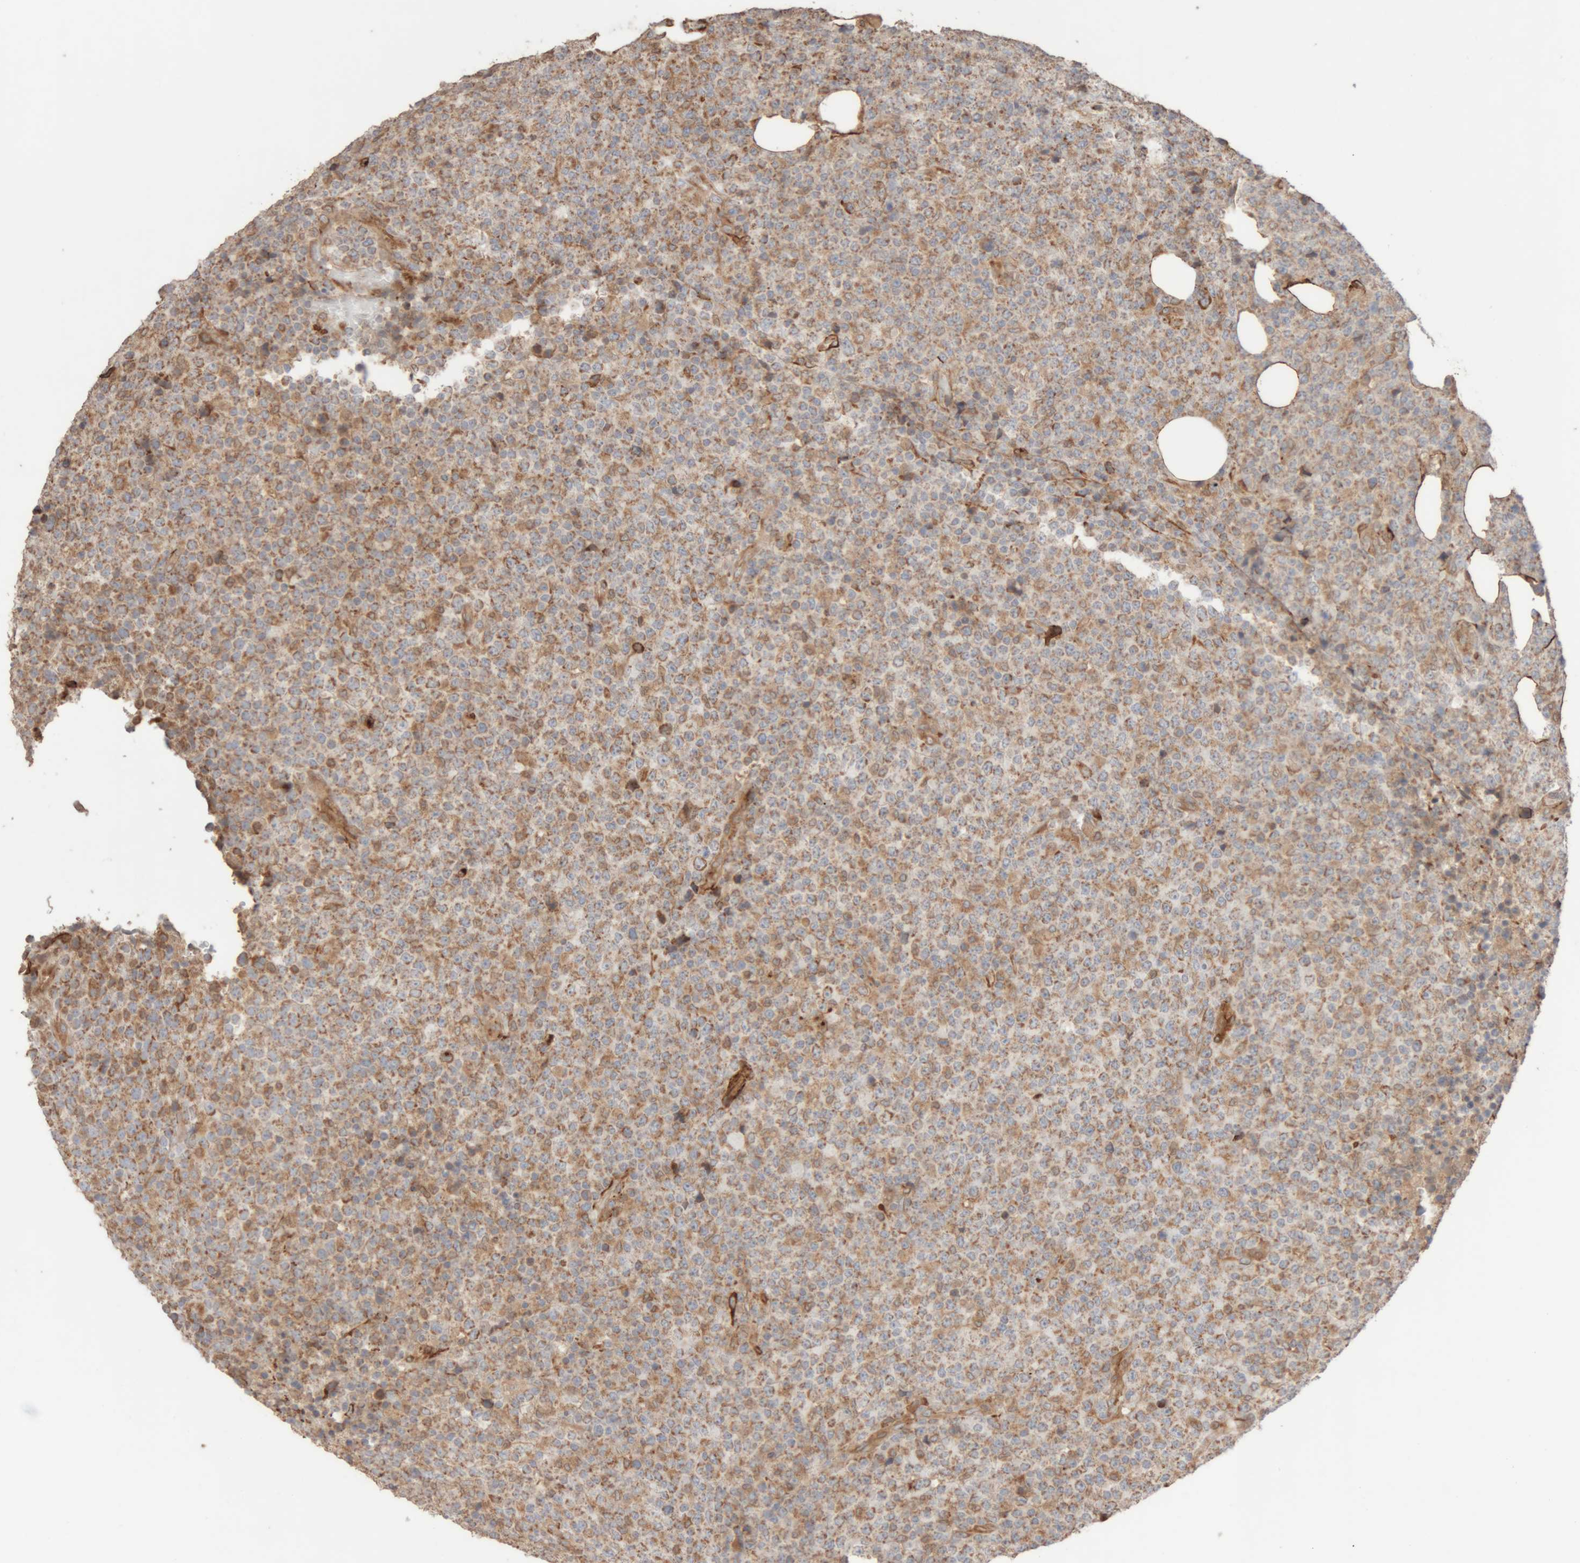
{"staining": {"intensity": "moderate", "quantity": ">75%", "location": "cytoplasmic/membranous"}, "tissue": "lymphoma", "cell_type": "Tumor cells", "image_type": "cancer", "snomed": [{"axis": "morphology", "description": "Malignant lymphoma, non-Hodgkin's type, High grade"}, {"axis": "topography", "description": "Lymph node"}], "caption": "High-grade malignant lymphoma, non-Hodgkin's type stained with DAB (3,3'-diaminobenzidine) immunohistochemistry shows medium levels of moderate cytoplasmic/membranous expression in approximately >75% of tumor cells. The protein is stained brown, and the nuclei are stained in blue (DAB IHC with brightfield microscopy, high magnification).", "gene": "RAB32", "patient": {"sex": "male", "age": 13}}